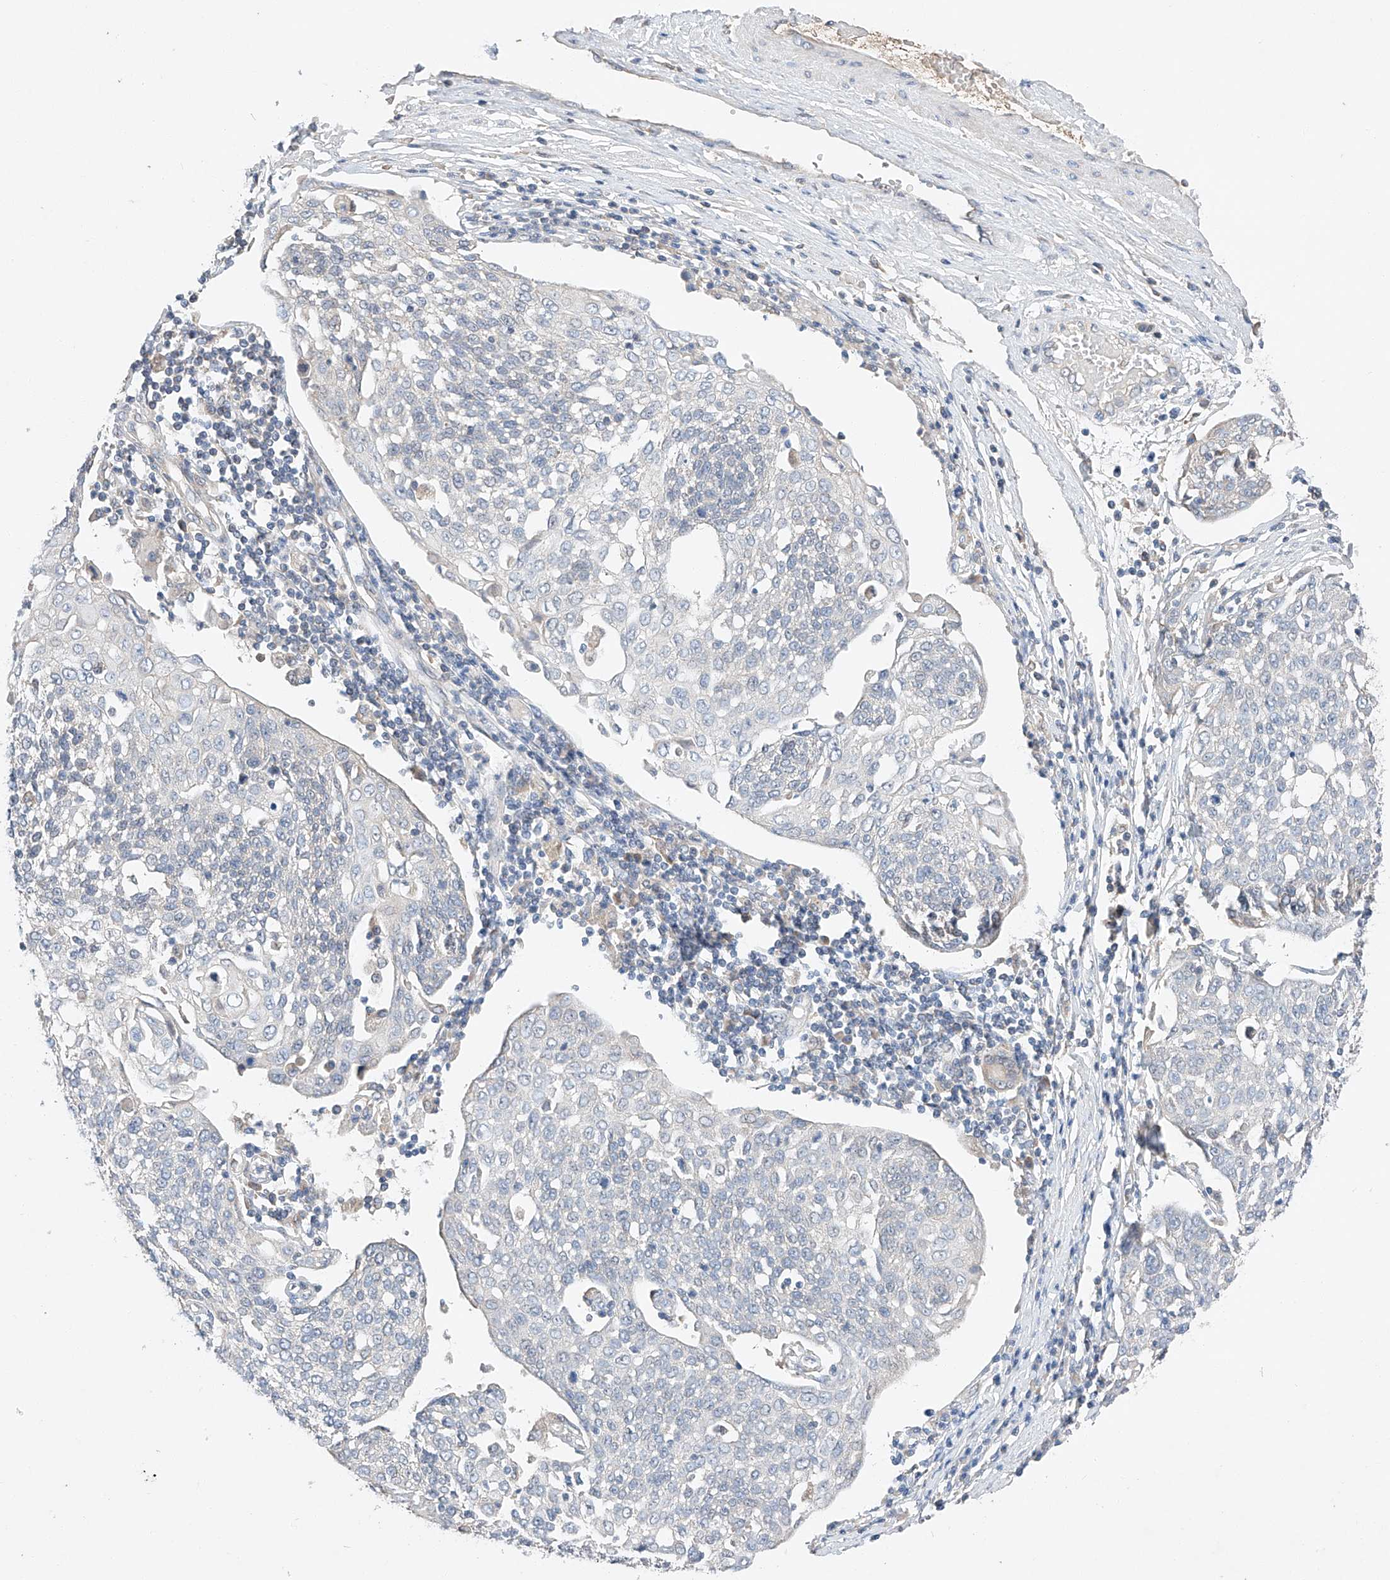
{"staining": {"intensity": "negative", "quantity": "none", "location": "none"}, "tissue": "cervical cancer", "cell_type": "Tumor cells", "image_type": "cancer", "snomed": [{"axis": "morphology", "description": "Squamous cell carcinoma, NOS"}, {"axis": "topography", "description": "Cervix"}], "caption": "The photomicrograph exhibits no significant positivity in tumor cells of cervical cancer (squamous cell carcinoma).", "gene": "RUSC1", "patient": {"sex": "female", "age": 34}}